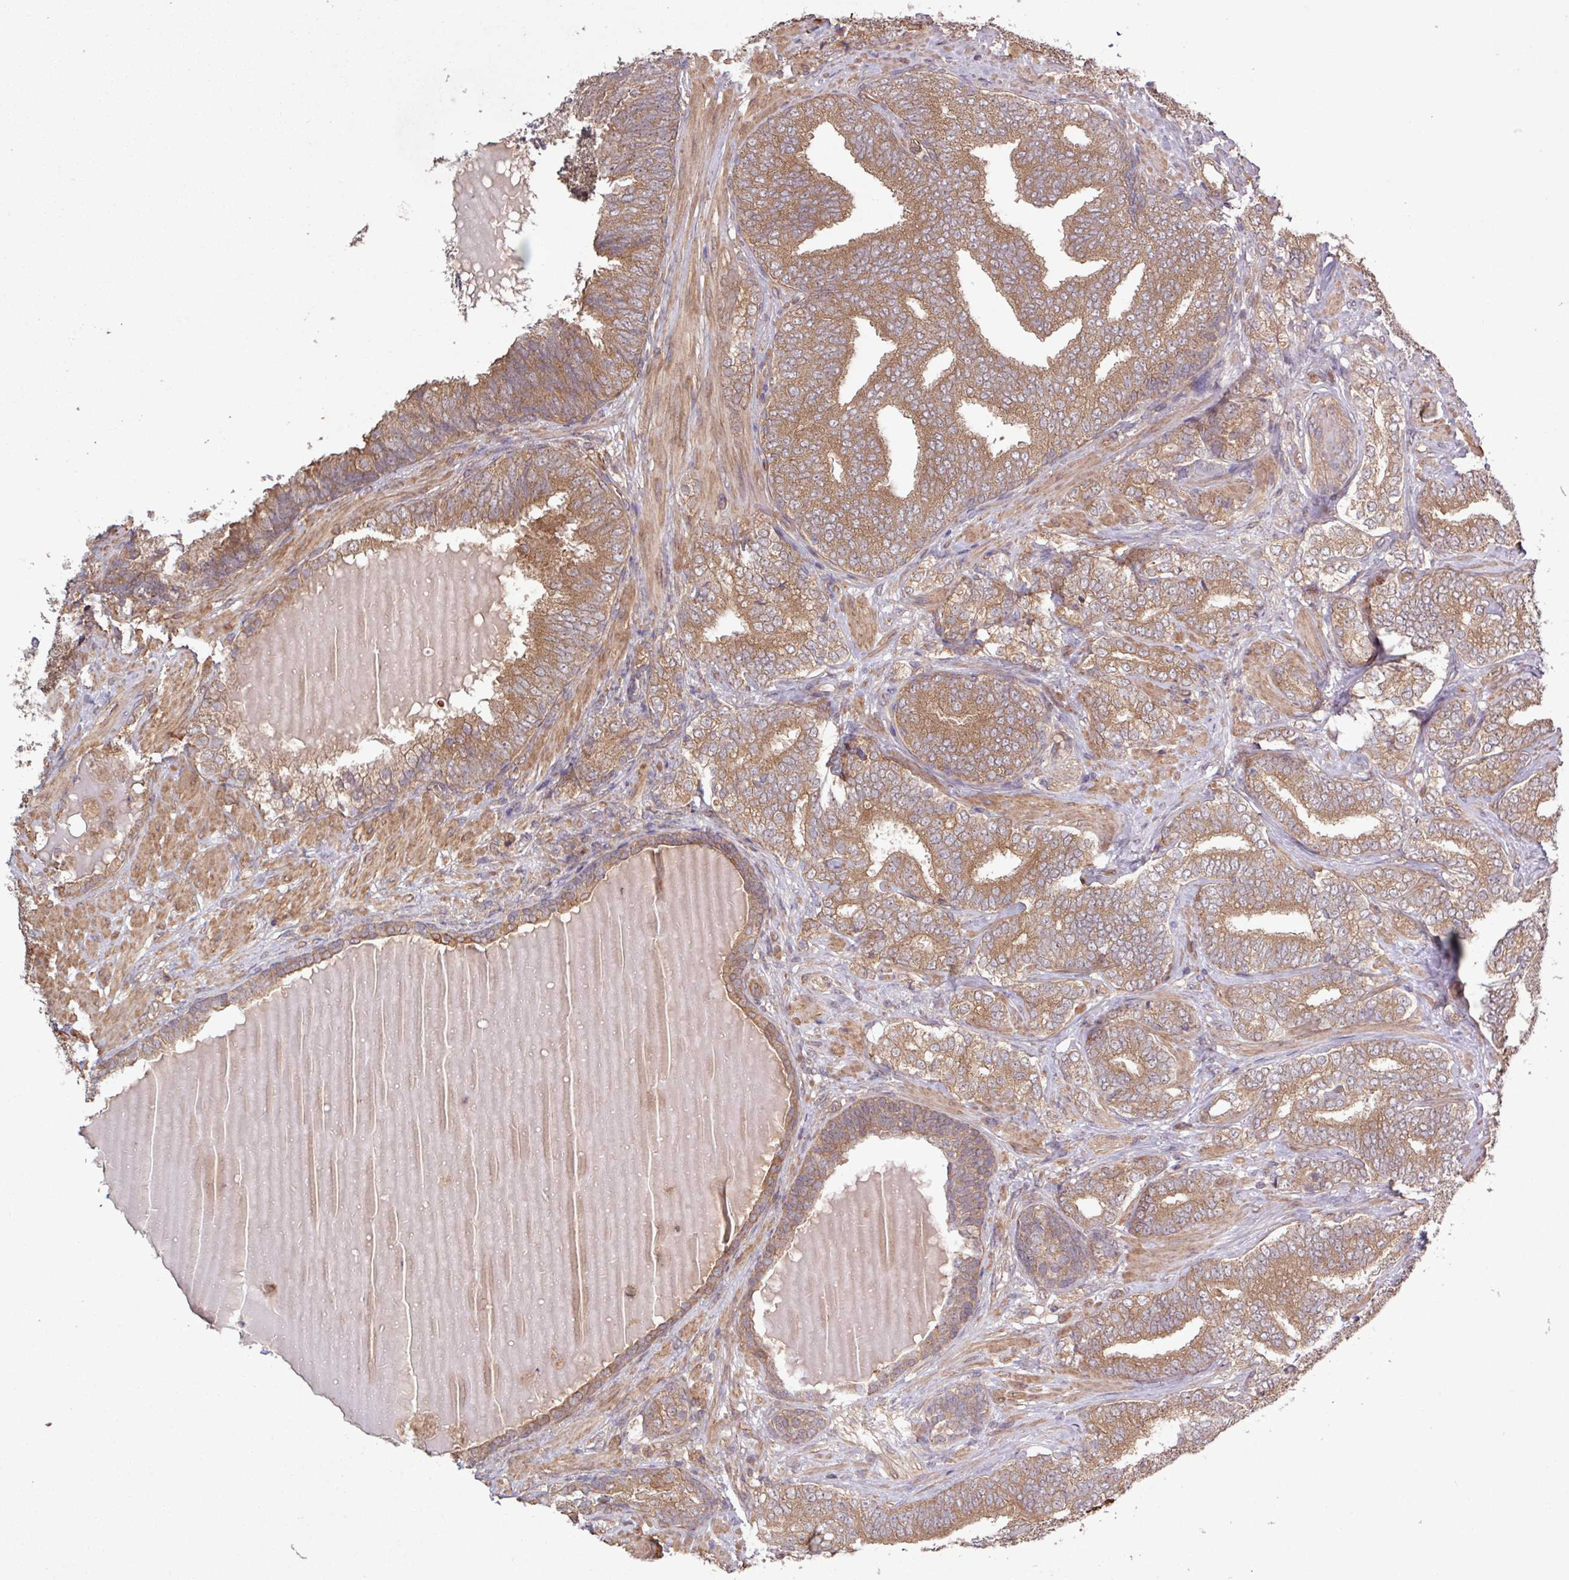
{"staining": {"intensity": "moderate", "quantity": ">75%", "location": "cytoplasmic/membranous"}, "tissue": "prostate cancer", "cell_type": "Tumor cells", "image_type": "cancer", "snomed": [{"axis": "morphology", "description": "Adenocarcinoma, High grade"}, {"axis": "topography", "description": "Prostate"}], "caption": "Tumor cells exhibit medium levels of moderate cytoplasmic/membranous expression in about >75% of cells in prostate high-grade adenocarcinoma. The staining was performed using DAB (3,3'-diaminobenzidine), with brown indicating positive protein expression. Nuclei are stained blue with hematoxylin.", "gene": "TRABD2A", "patient": {"sex": "male", "age": 72}}